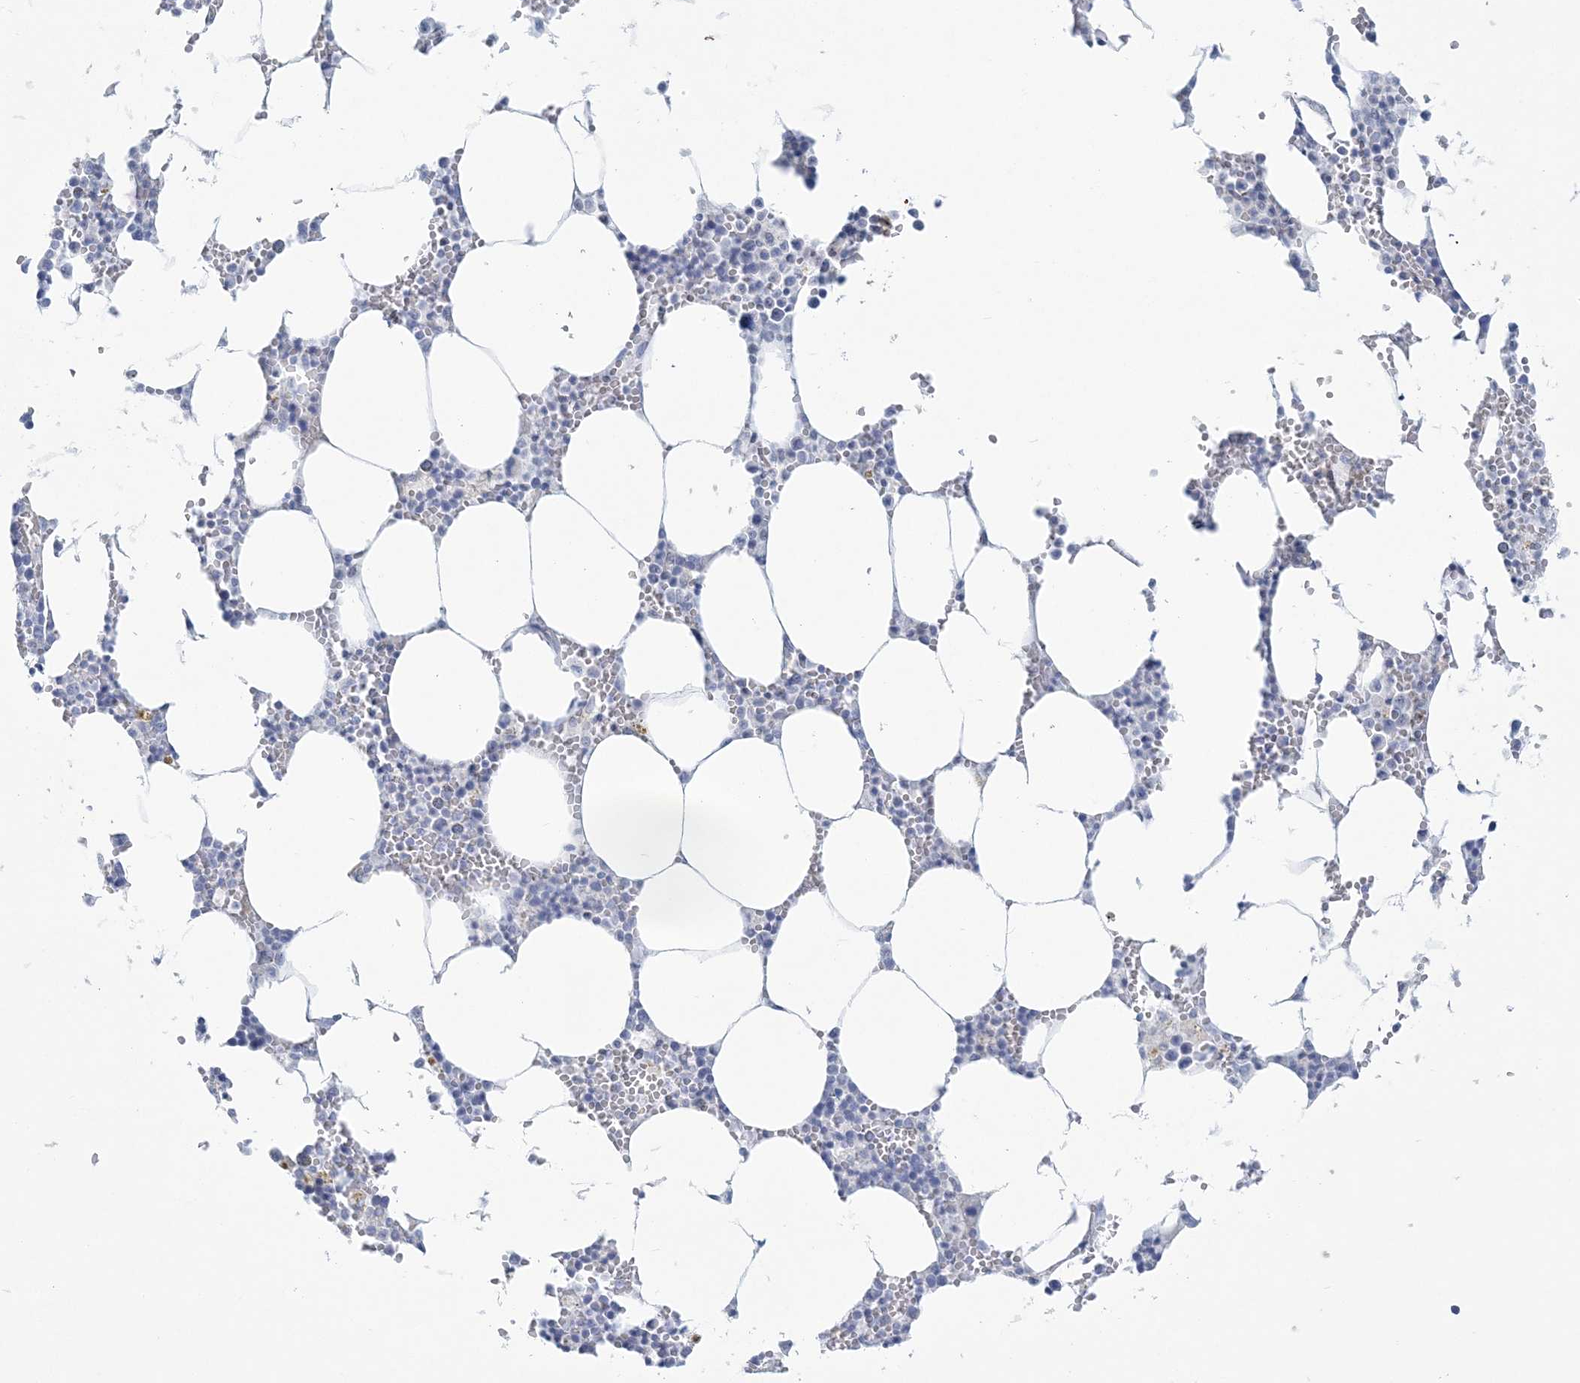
{"staining": {"intensity": "negative", "quantity": "none", "location": "none"}, "tissue": "bone marrow", "cell_type": "Hematopoietic cells", "image_type": "normal", "snomed": [{"axis": "morphology", "description": "Normal tissue, NOS"}, {"axis": "topography", "description": "Bone marrow"}], "caption": "Immunohistochemistry micrograph of benign bone marrow: human bone marrow stained with DAB (3,3'-diaminobenzidine) reveals no significant protein positivity in hematopoietic cells. (IHC, brightfield microscopy, high magnification).", "gene": "ENSG00000288637", "patient": {"sex": "male", "age": 70}}